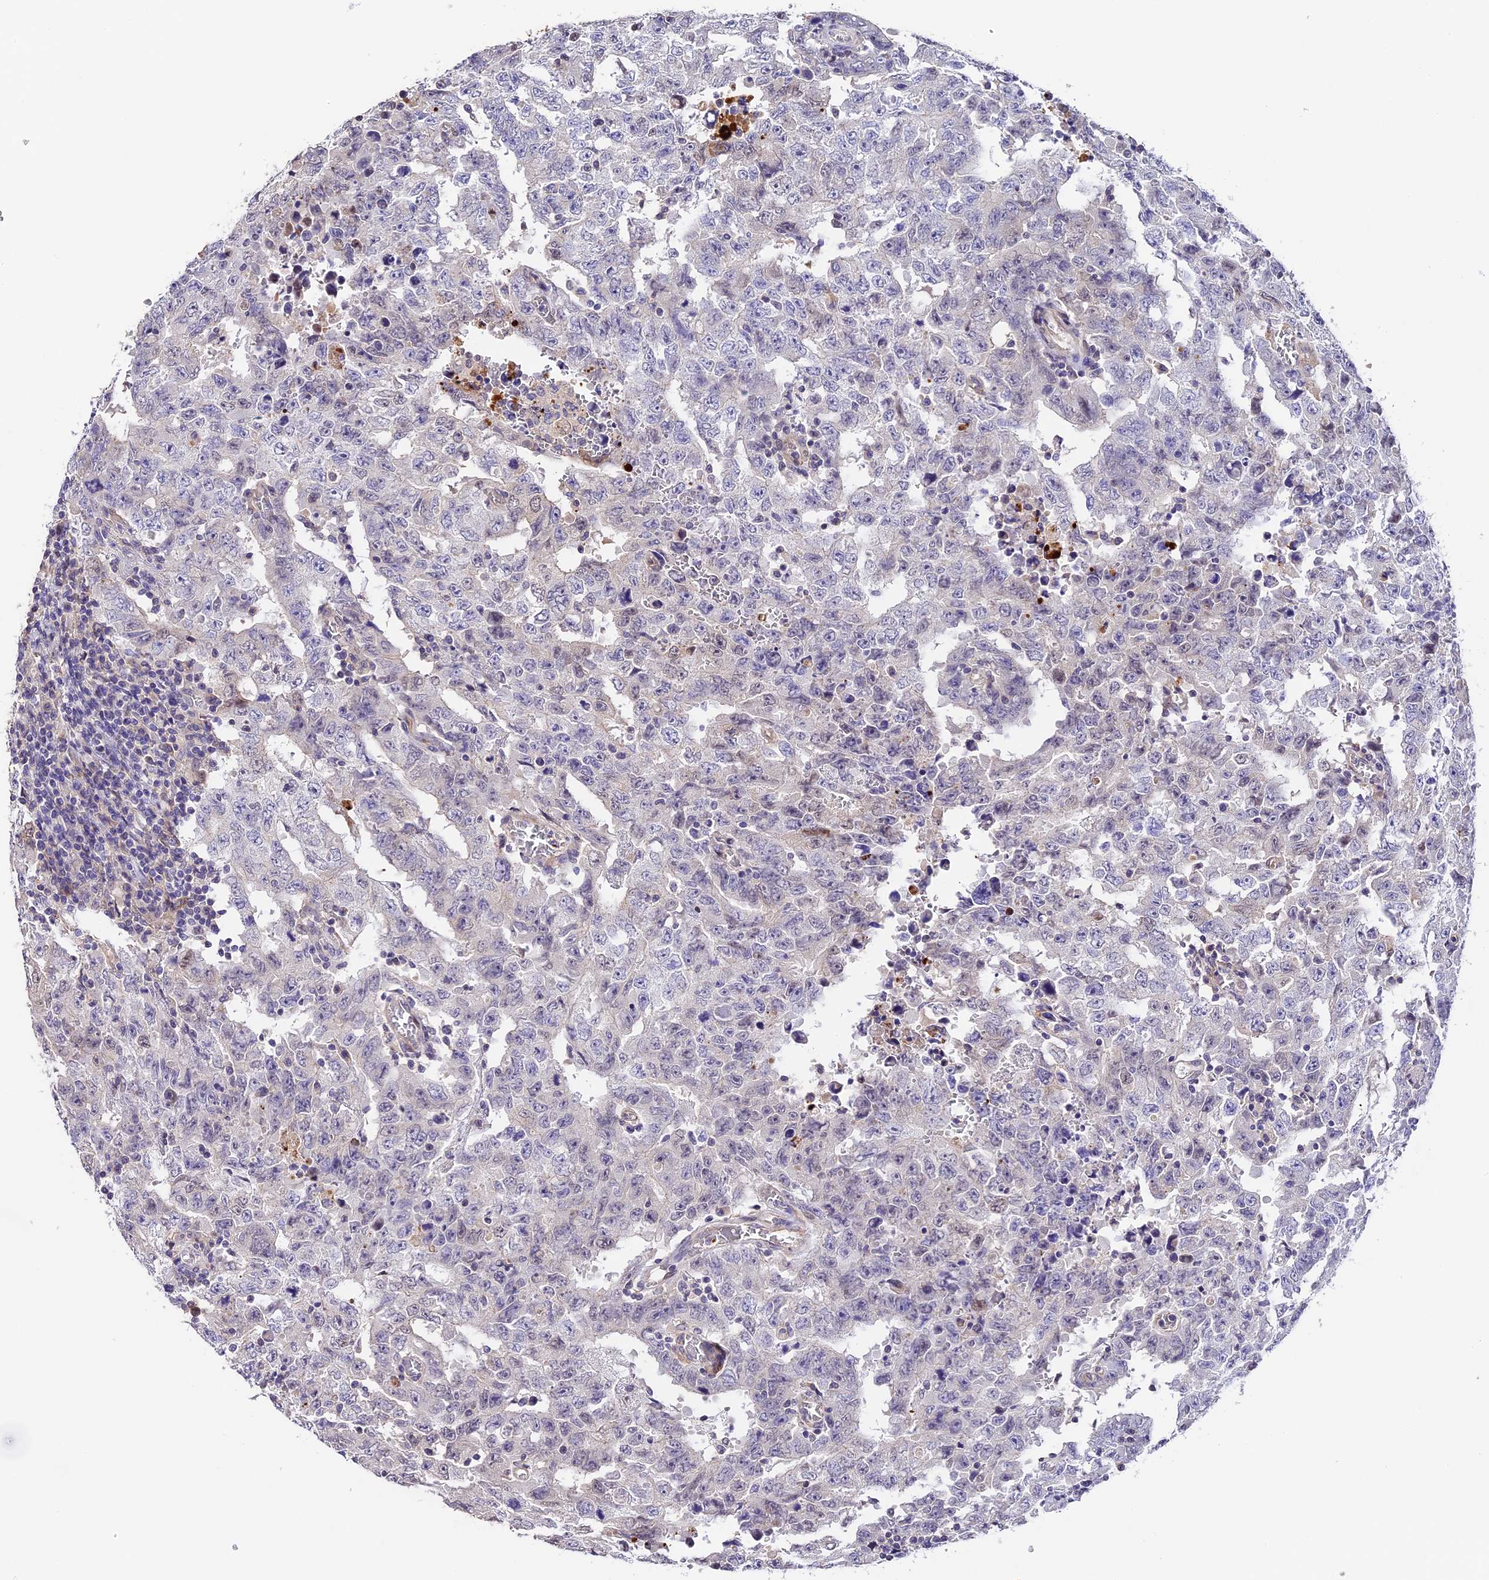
{"staining": {"intensity": "negative", "quantity": "none", "location": "none"}, "tissue": "testis cancer", "cell_type": "Tumor cells", "image_type": "cancer", "snomed": [{"axis": "morphology", "description": "Carcinoma, Embryonal, NOS"}, {"axis": "topography", "description": "Testis"}], "caption": "Testis cancer was stained to show a protein in brown. There is no significant positivity in tumor cells.", "gene": "MAP3K7CL", "patient": {"sex": "male", "age": 26}}